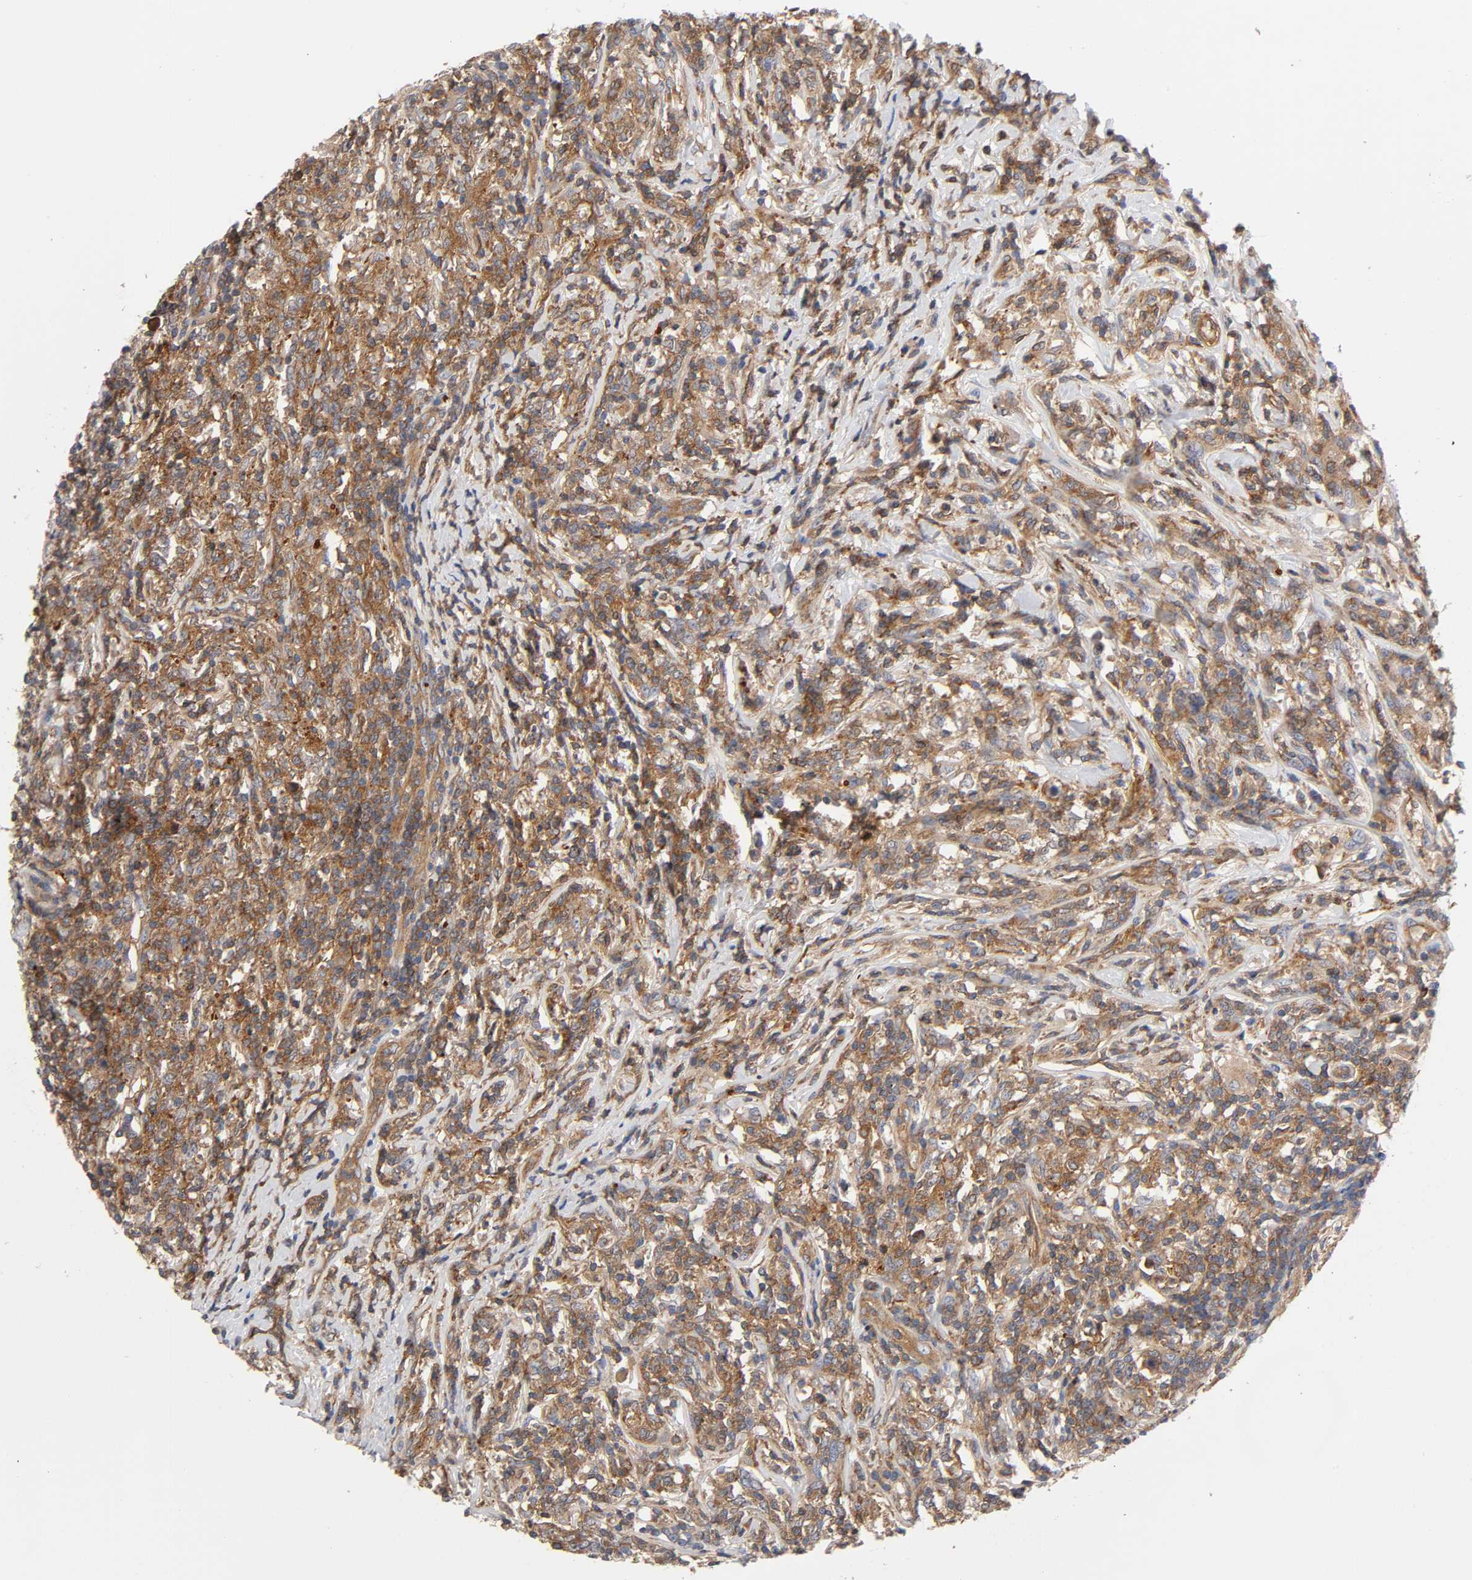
{"staining": {"intensity": "moderate", "quantity": ">75%", "location": "cytoplasmic/membranous"}, "tissue": "lymphoma", "cell_type": "Tumor cells", "image_type": "cancer", "snomed": [{"axis": "morphology", "description": "Malignant lymphoma, non-Hodgkin's type, High grade"}, {"axis": "topography", "description": "Lymph node"}], "caption": "High-grade malignant lymphoma, non-Hodgkin's type stained with a brown dye reveals moderate cytoplasmic/membranous positive positivity in approximately >75% of tumor cells.", "gene": "LAMTOR2", "patient": {"sex": "female", "age": 84}}